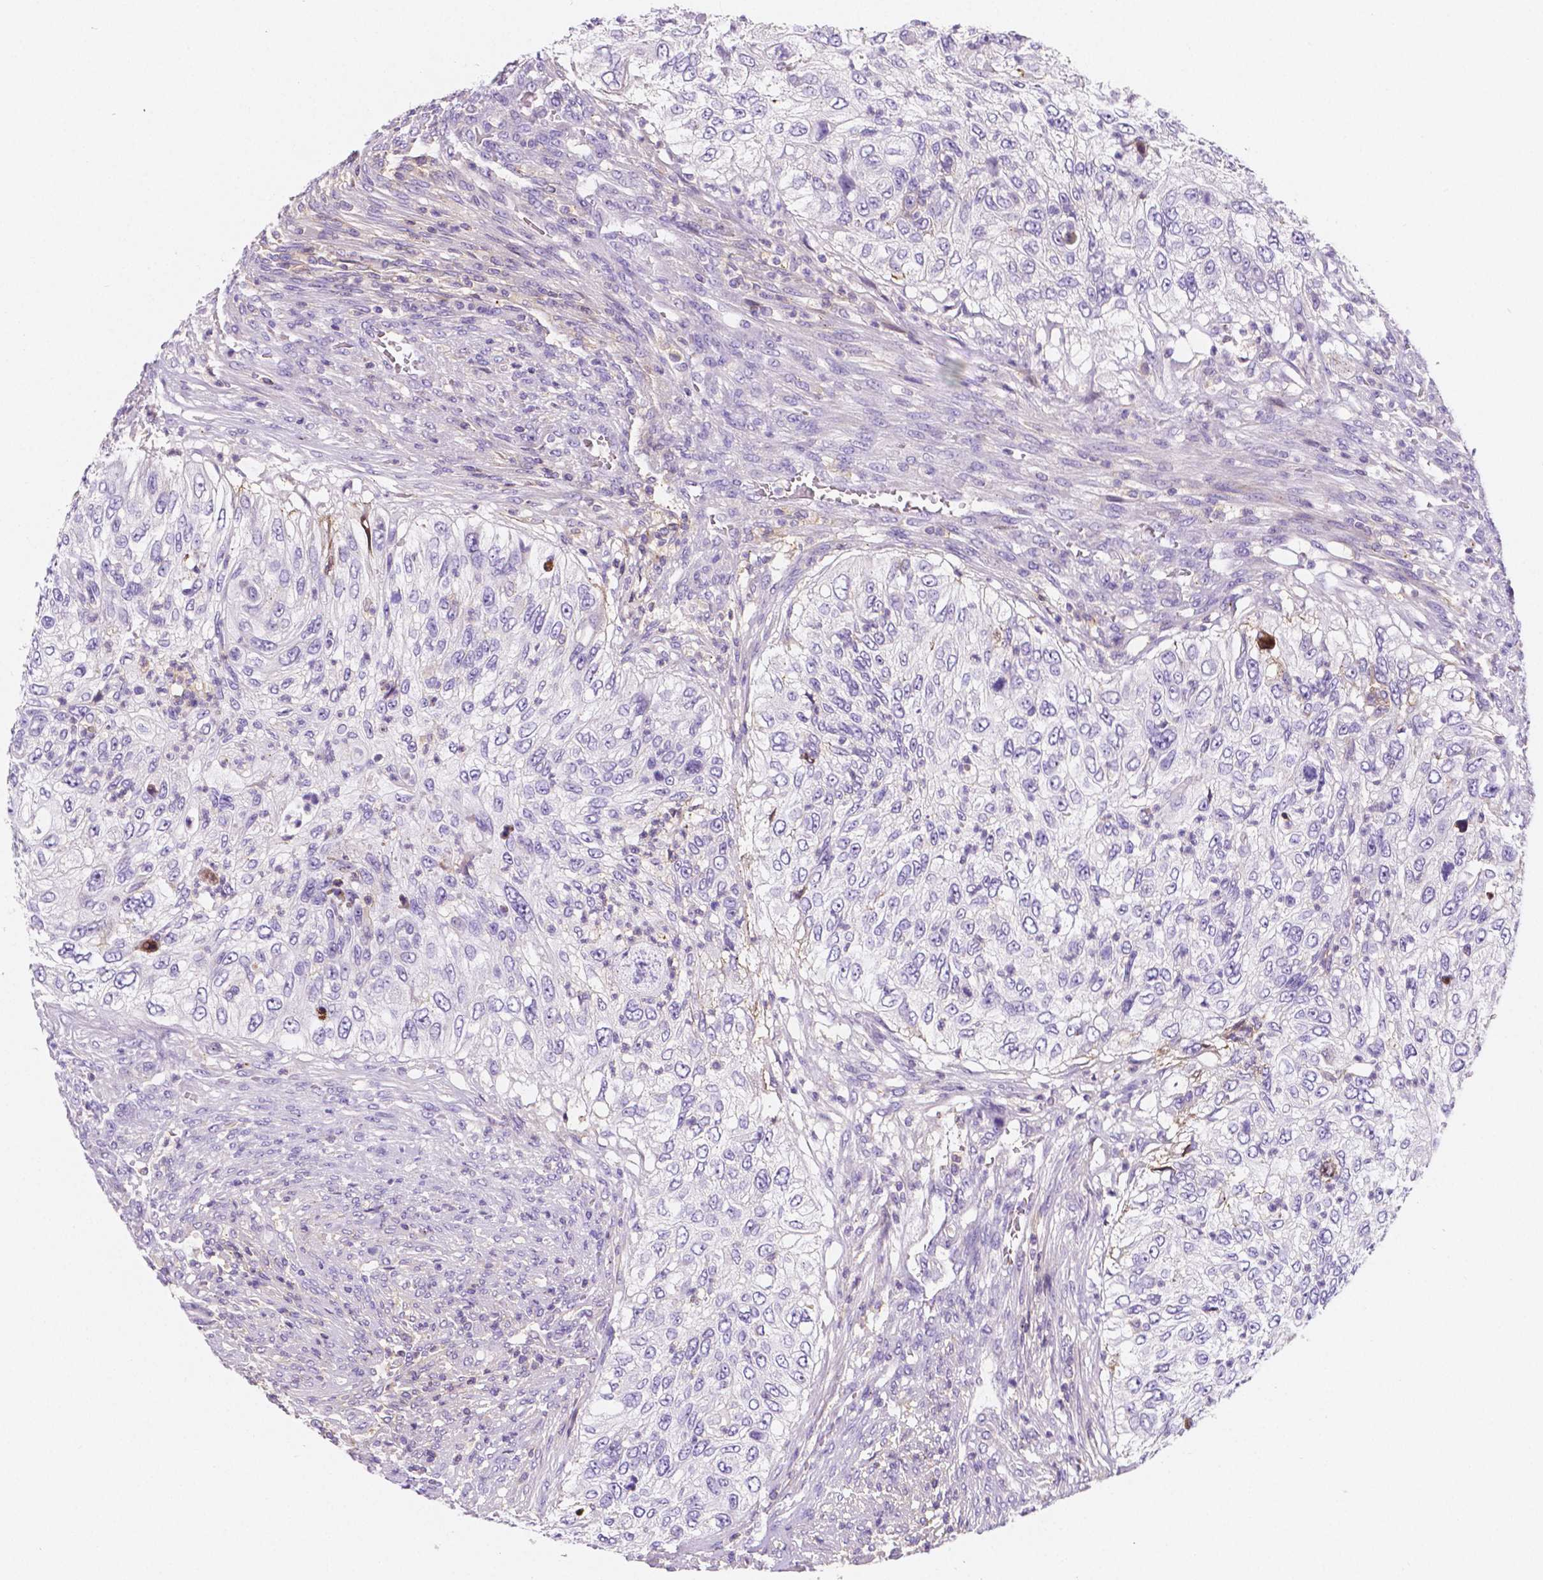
{"staining": {"intensity": "negative", "quantity": "none", "location": "none"}, "tissue": "urothelial cancer", "cell_type": "Tumor cells", "image_type": "cancer", "snomed": [{"axis": "morphology", "description": "Urothelial carcinoma, High grade"}, {"axis": "topography", "description": "Urinary bladder"}], "caption": "Tumor cells are negative for protein expression in human urothelial cancer.", "gene": "GABRD", "patient": {"sex": "female", "age": 60}}